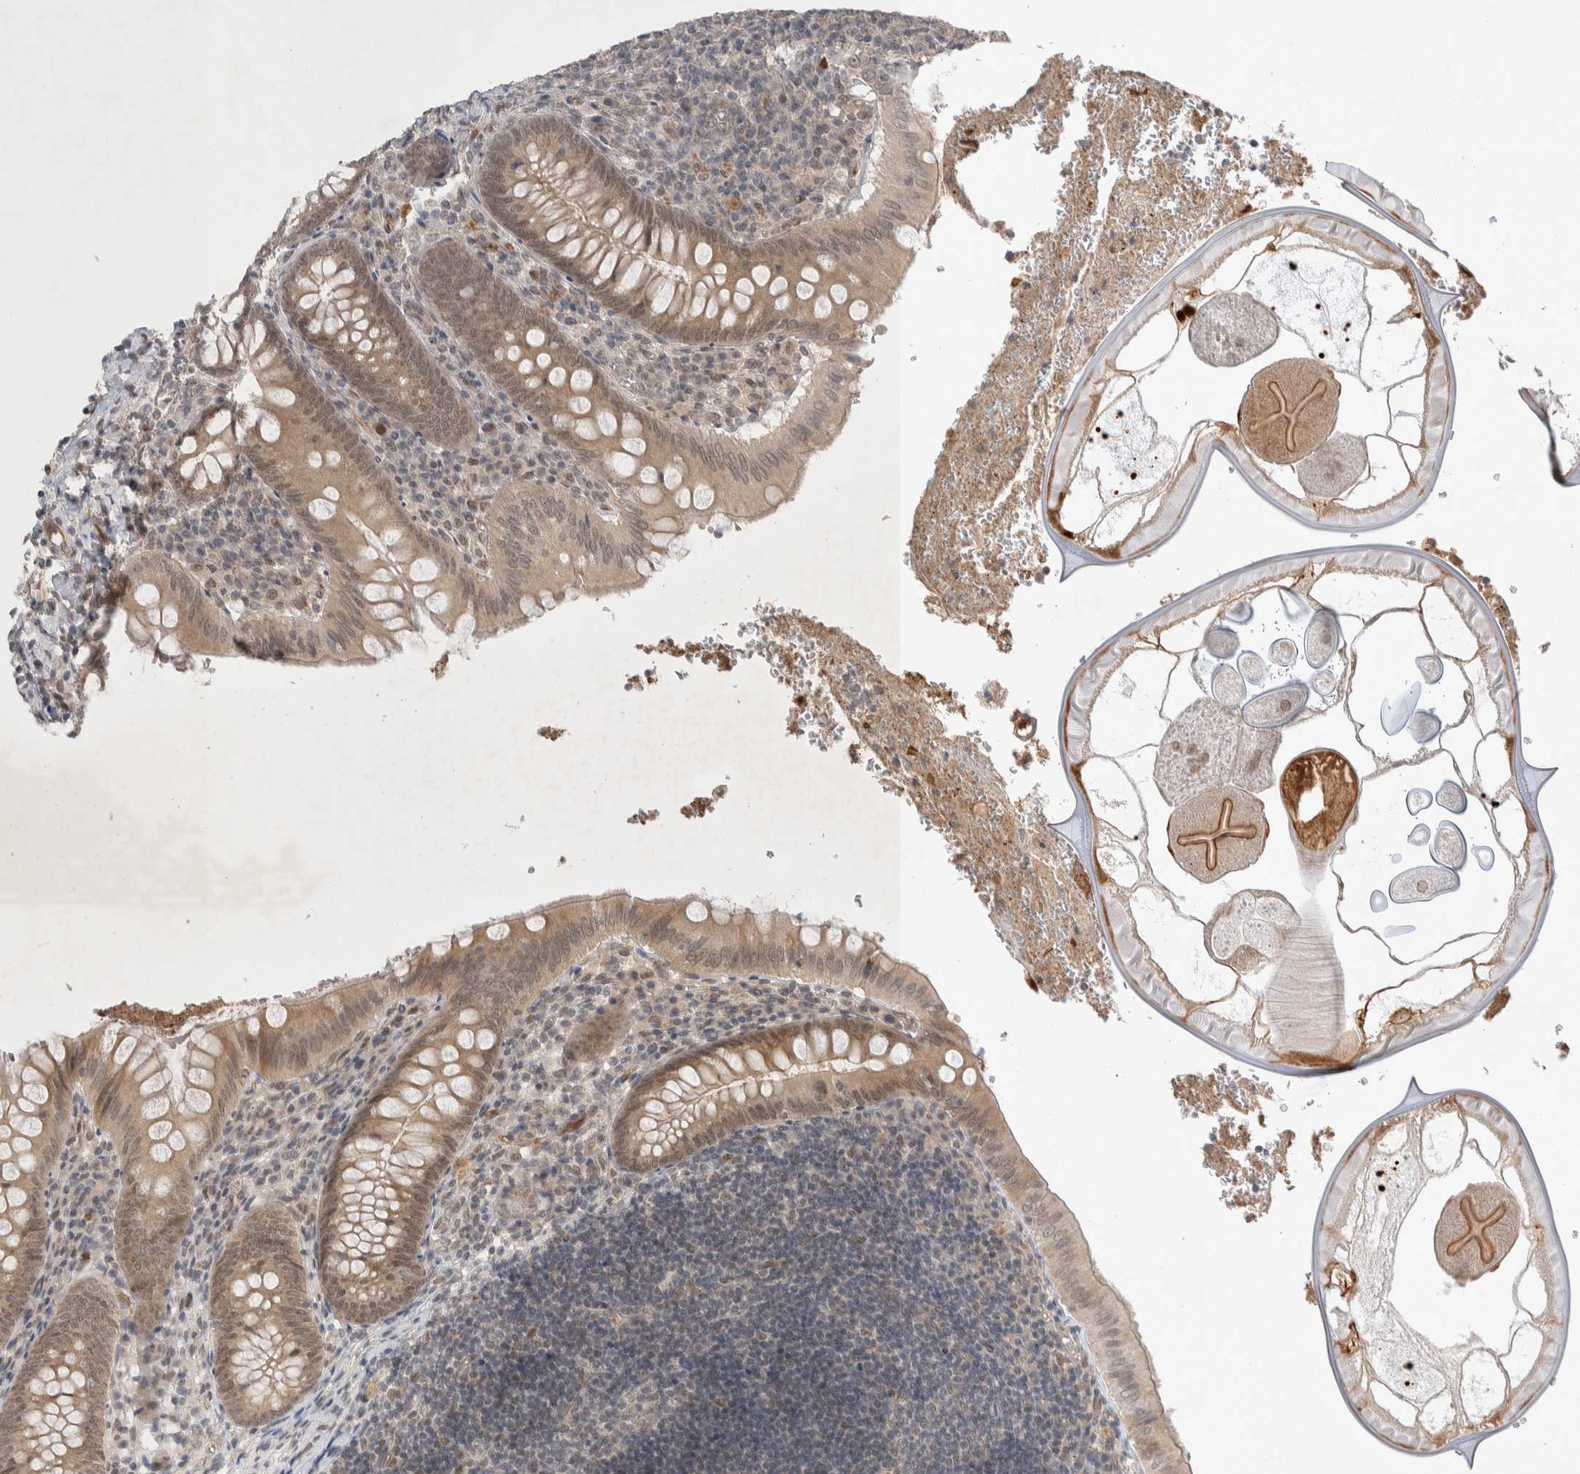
{"staining": {"intensity": "moderate", "quantity": ">75%", "location": "cytoplasmic/membranous,nuclear"}, "tissue": "appendix", "cell_type": "Glandular cells", "image_type": "normal", "snomed": [{"axis": "morphology", "description": "Normal tissue, NOS"}, {"axis": "topography", "description": "Appendix"}], "caption": "Brown immunohistochemical staining in benign appendix exhibits moderate cytoplasmic/membranous,nuclear positivity in approximately >75% of glandular cells. Nuclei are stained in blue.", "gene": "ZNF704", "patient": {"sex": "male", "age": 8}}